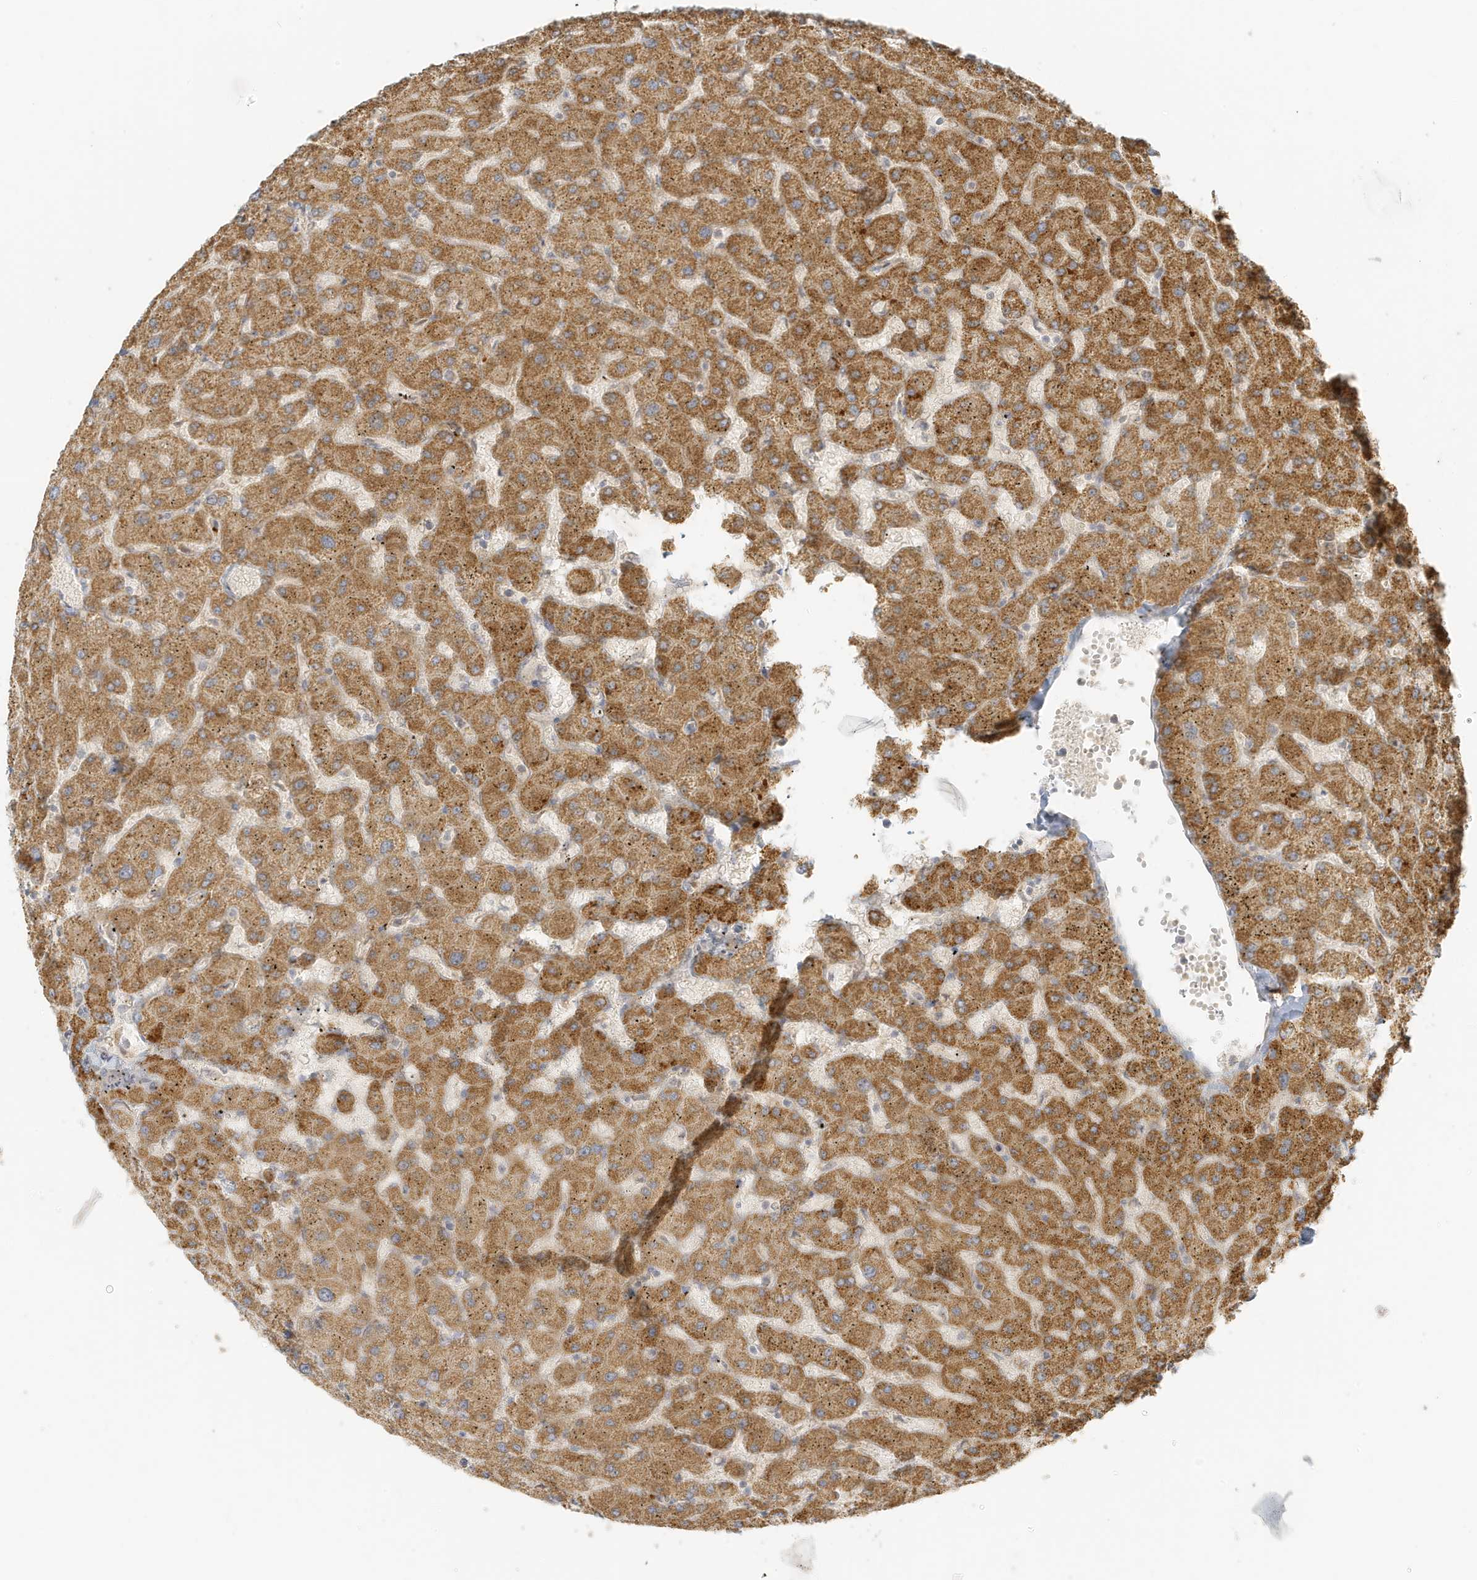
{"staining": {"intensity": "weak", "quantity": "<25%", "location": "cytoplasmic/membranous"}, "tissue": "liver", "cell_type": "Cholangiocytes", "image_type": "normal", "snomed": [{"axis": "morphology", "description": "Normal tissue, NOS"}, {"axis": "topography", "description": "Liver"}], "caption": "A high-resolution micrograph shows IHC staining of benign liver, which displays no significant staining in cholangiocytes. The staining was performed using DAB to visualize the protein expression in brown, while the nuclei were stained in blue with hematoxylin (Magnification: 20x).", "gene": "MCOLN1", "patient": {"sex": "female", "age": 63}}